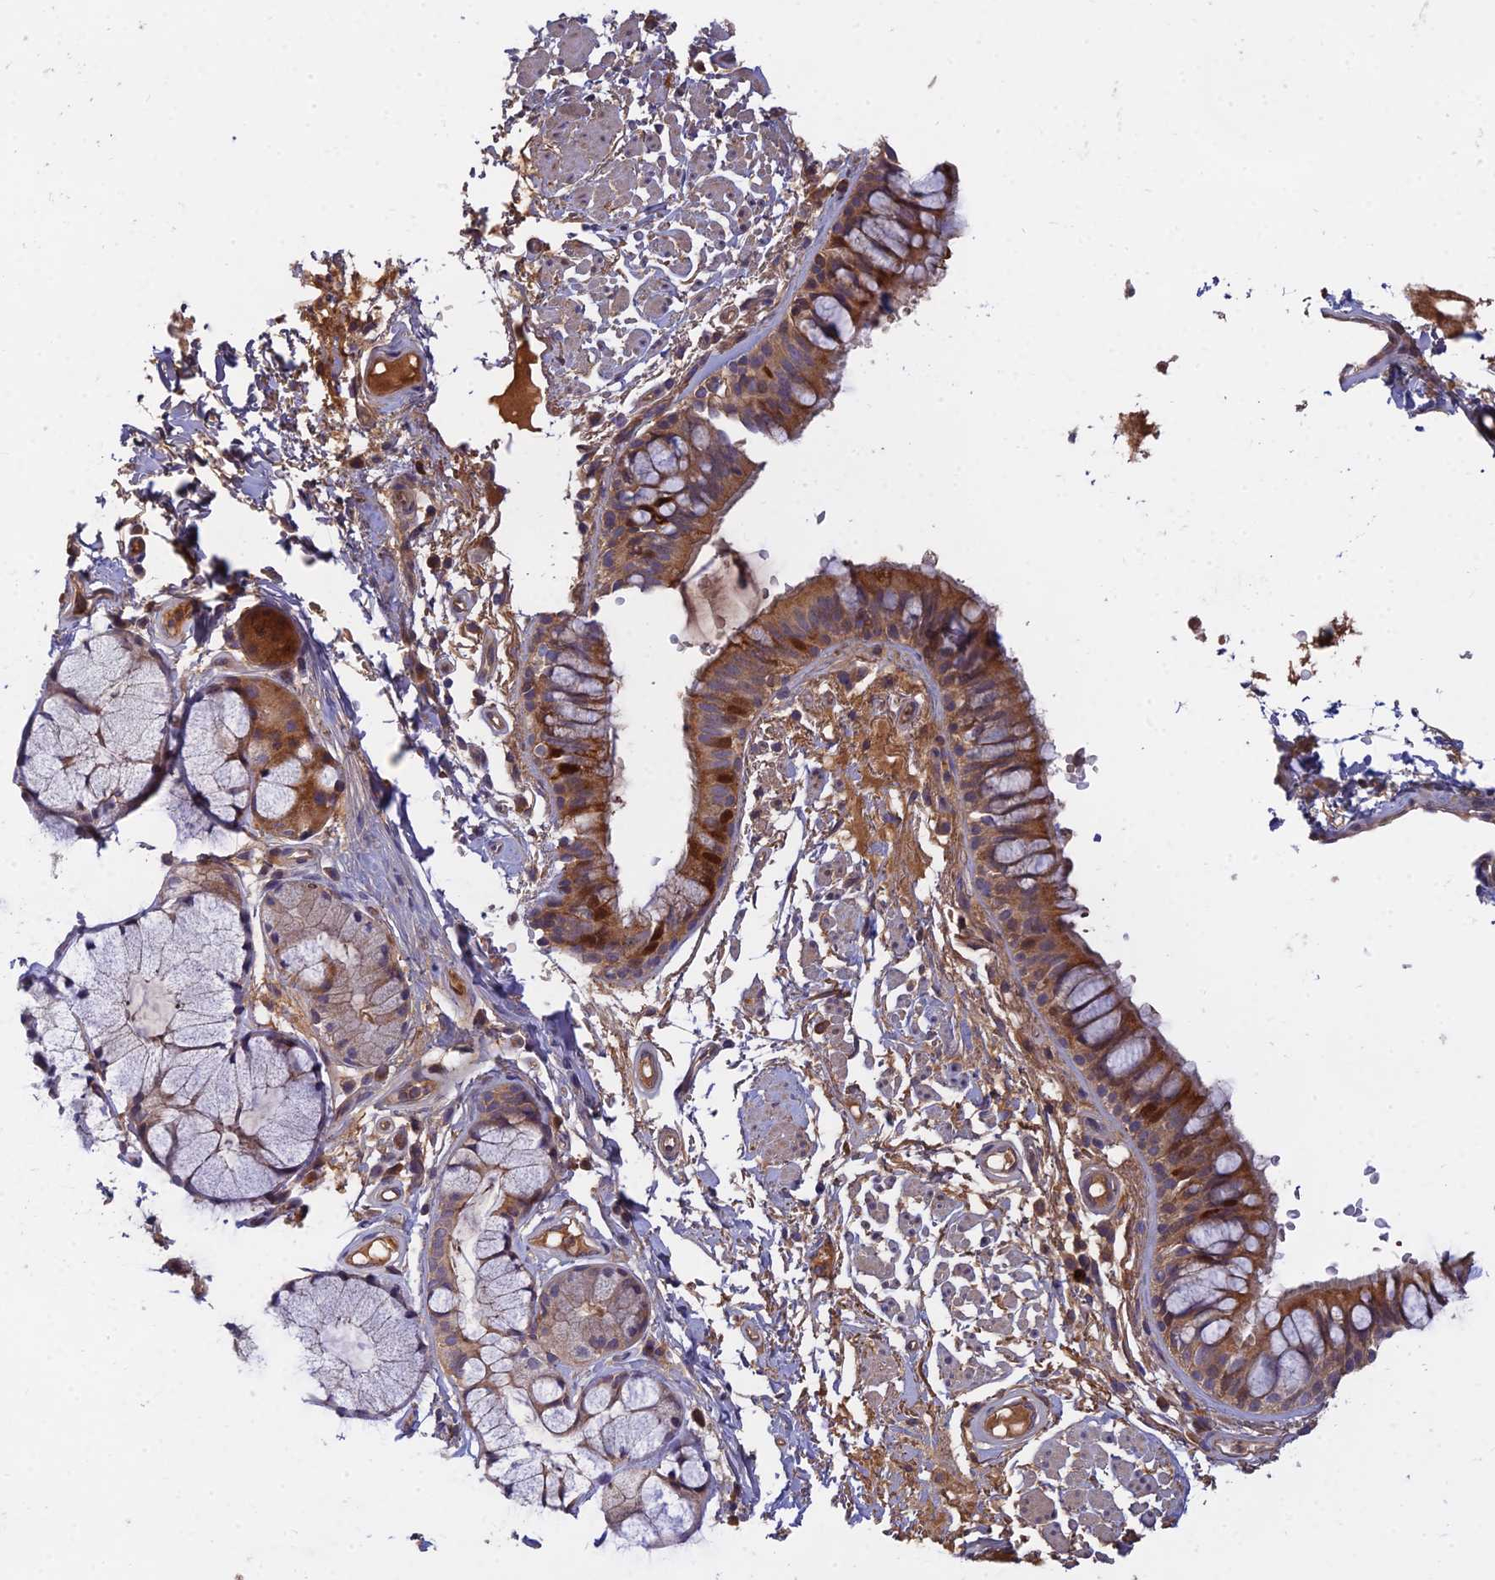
{"staining": {"intensity": "moderate", "quantity": ">75%", "location": "cytoplasmic/membranous"}, "tissue": "bronchus", "cell_type": "Respiratory epithelial cells", "image_type": "normal", "snomed": [{"axis": "morphology", "description": "Normal tissue, NOS"}, {"axis": "topography", "description": "Bronchus"}], "caption": "A histopathology image showing moderate cytoplasmic/membranous staining in approximately >75% of respiratory epithelial cells in normal bronchus, as visualized by brown immunohistochemical staining.", "gene": "FAM151B", "patient": {"sex": "male", "age": 70}}